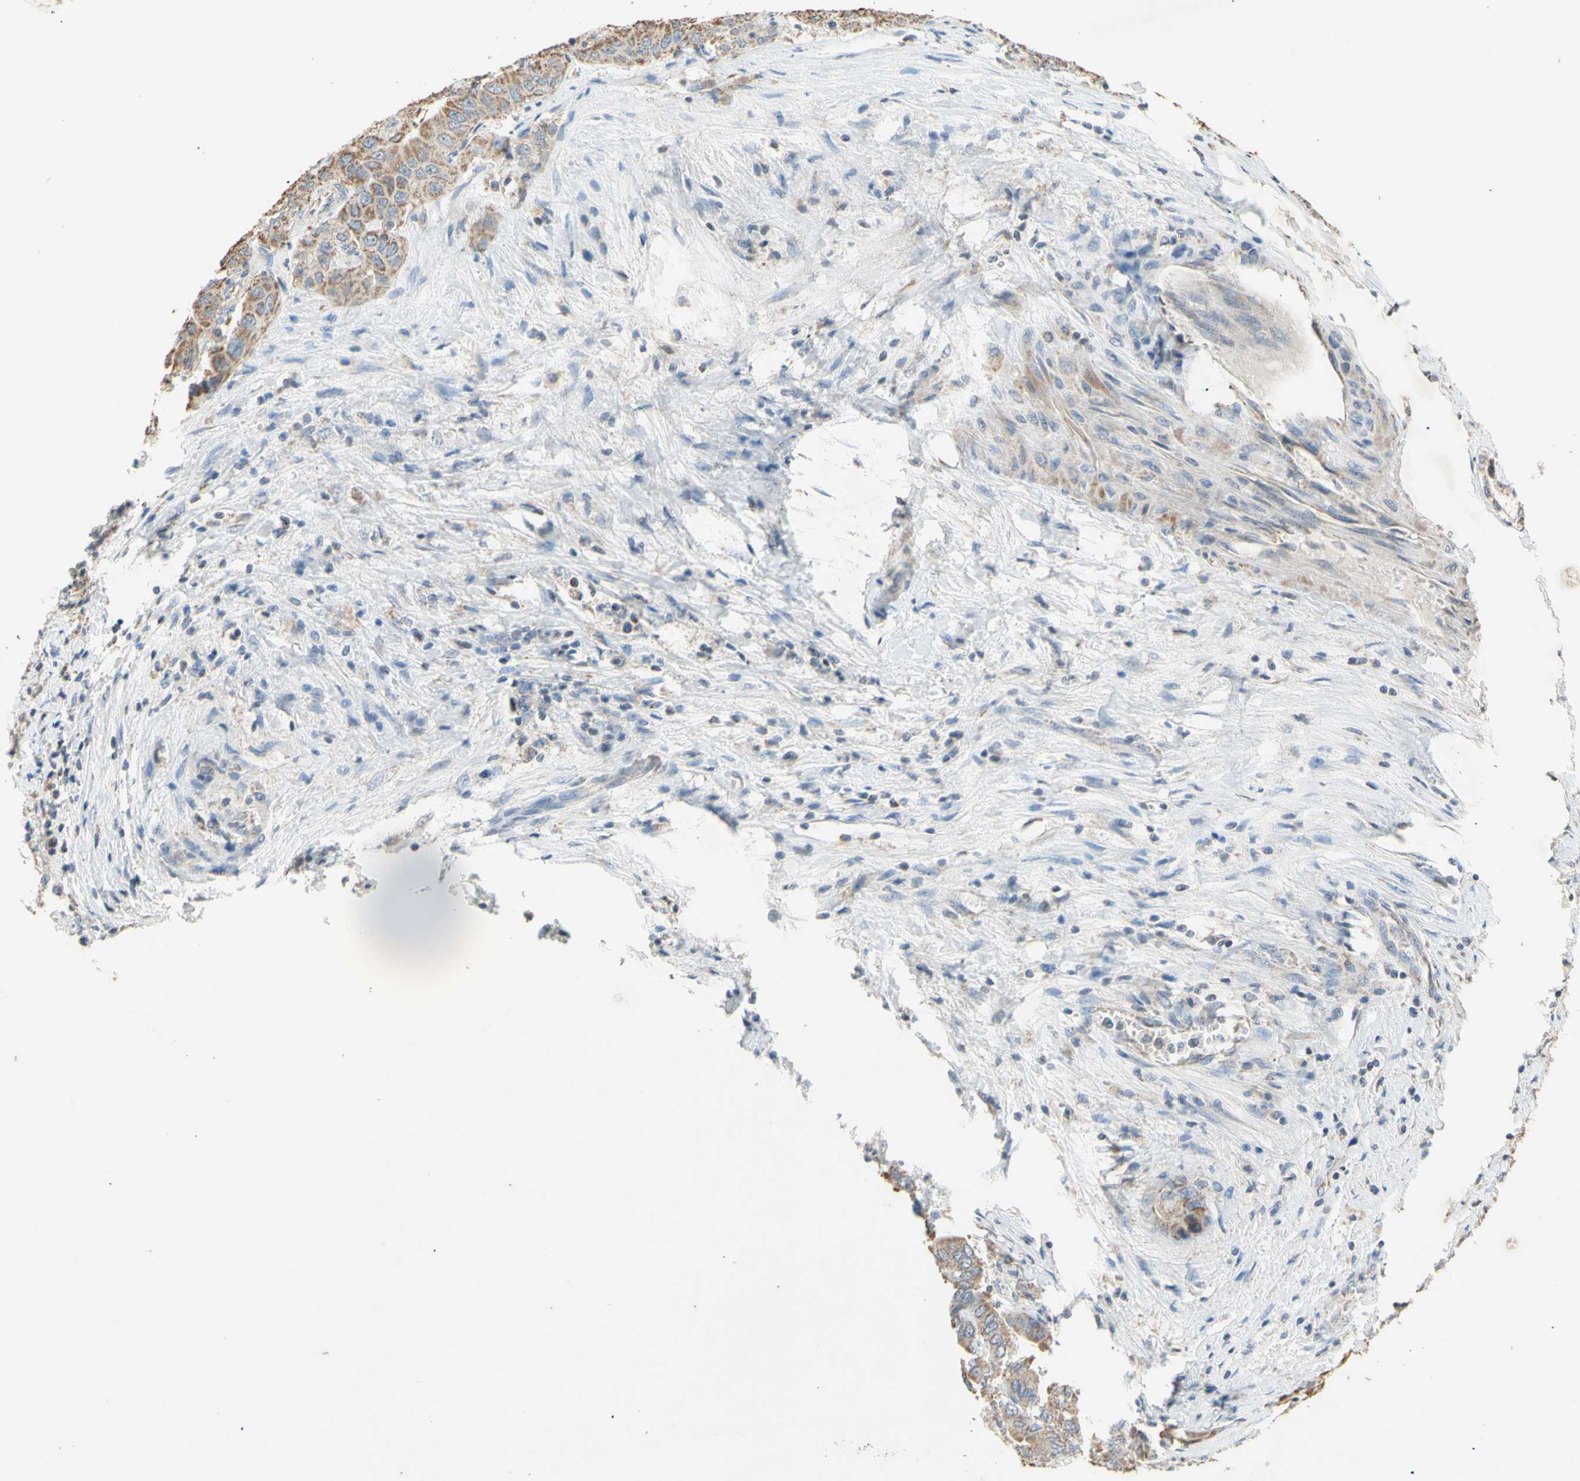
{"staining": {"intensity": "moderate", "quantity": "<25%", "location": "cytoplasmic/membranous"}, "tissue": "liver cancer", "cell_type": "Tumor cells", "image_type": "cancer", "snomed": [{"axis": "morphology", "description": "Cholangiocarcinoma"}, {"axis": "topography", "description": "Liver"}], "caption": "This micrograph exhibits liver cancer stained with immunohistochemistry to label a protein in brown. The cytoplasmic/membranous of tumor cells show moderate positivity for the protein. Nuclei are counter-stained blue.", "gene": "PTGIS", "patient": {"sex": "female", "age": 52}}